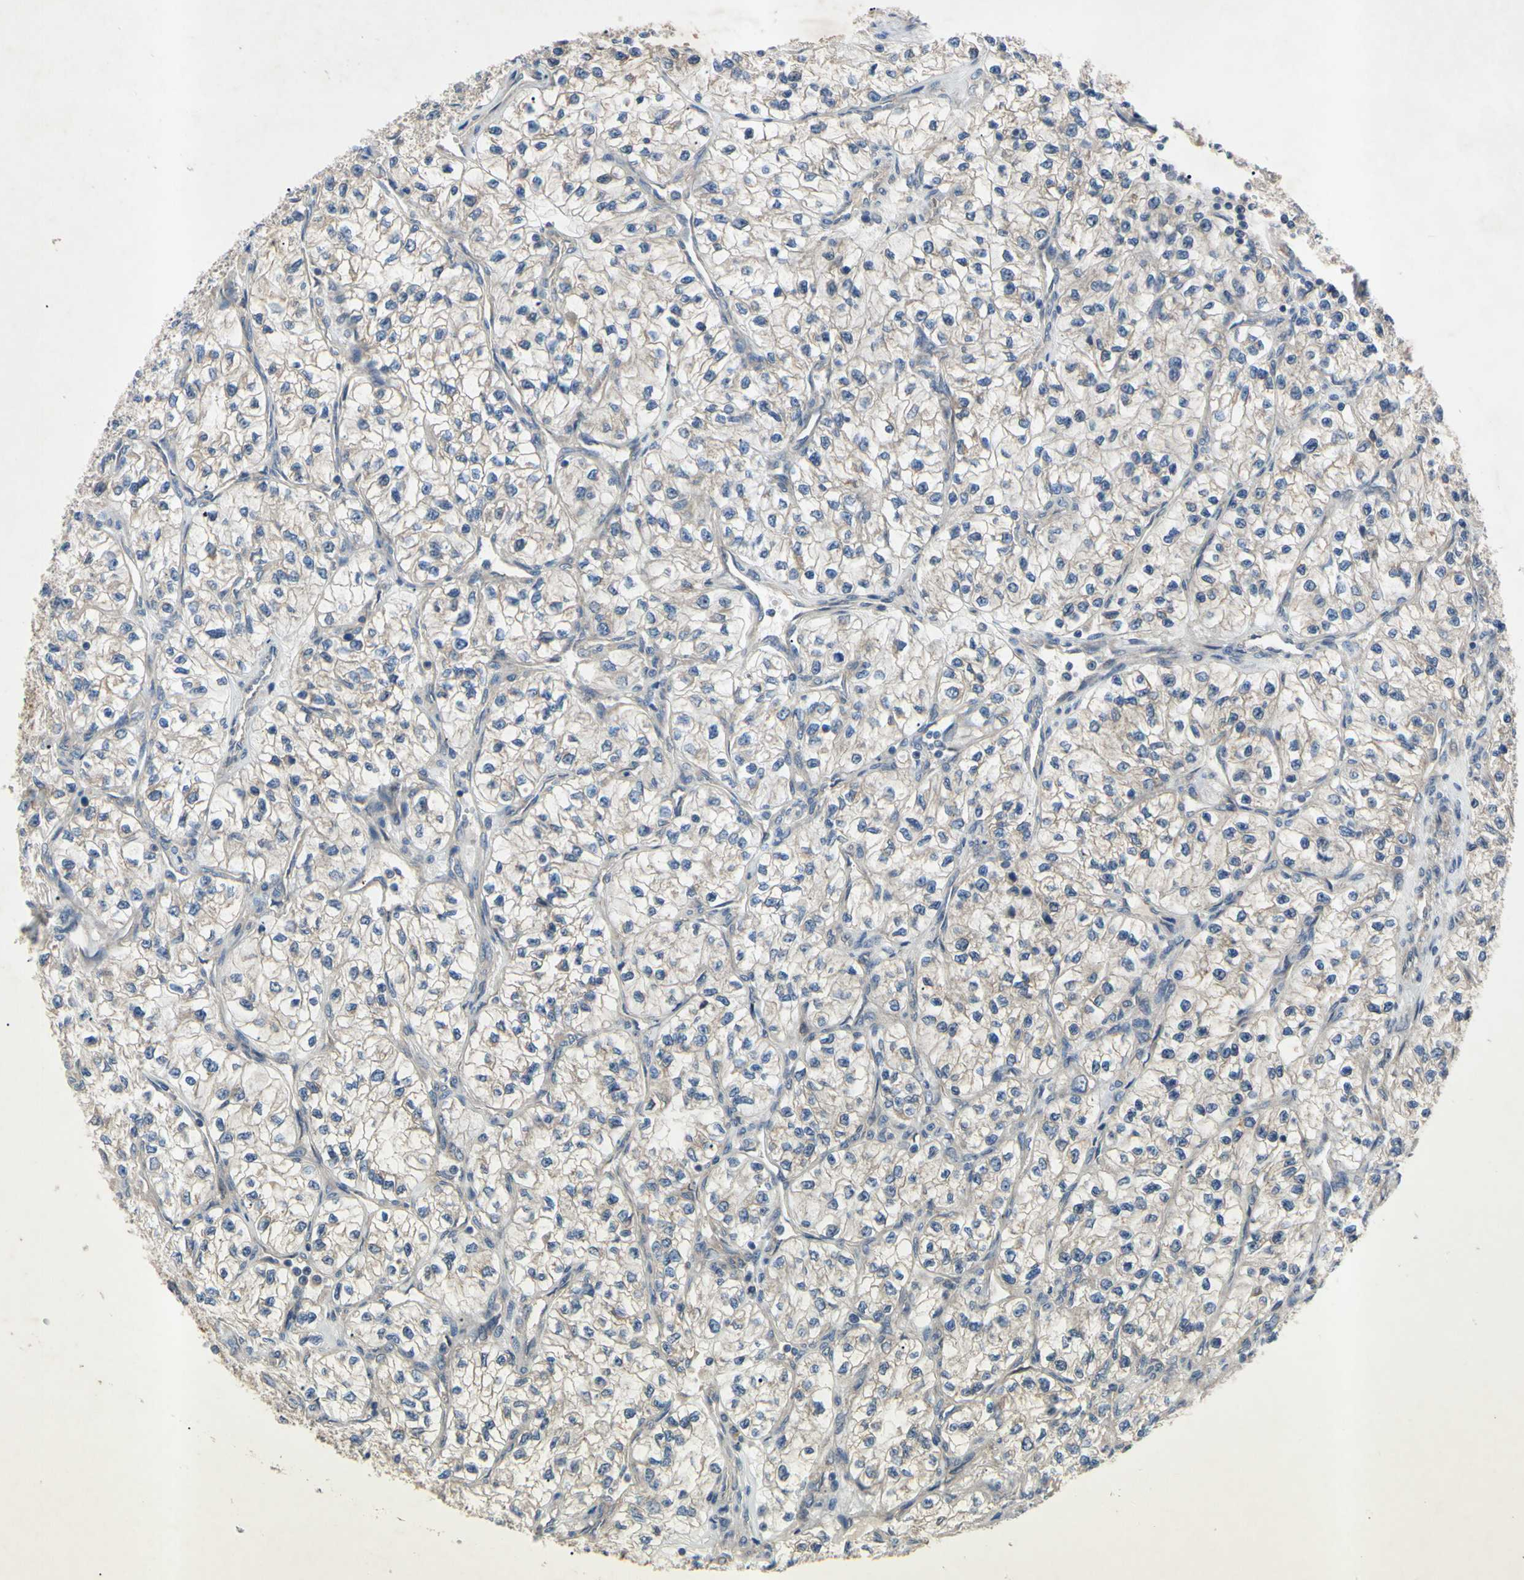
{"staining": {"intensity": "weak", "quantity": "<25%", "location": "cytoplasmic/membranous"}, "tissue": "renal cancer", "cell_type": "Tumor cells", "image_type": "cancer", "snomed": [{"axis": "morphology", "description": "Adenocarcinoma, NOS"}, {"axis": "topography", "description": "Kidney"}], "caption": "Image shows no significant protein positivity in tumor cells of renal cancer. (DAB IHC visualized using brightfield microscopy, high magnification).", "gene": "HILPDA", "patient": {"sex": "female", "age": 57}}